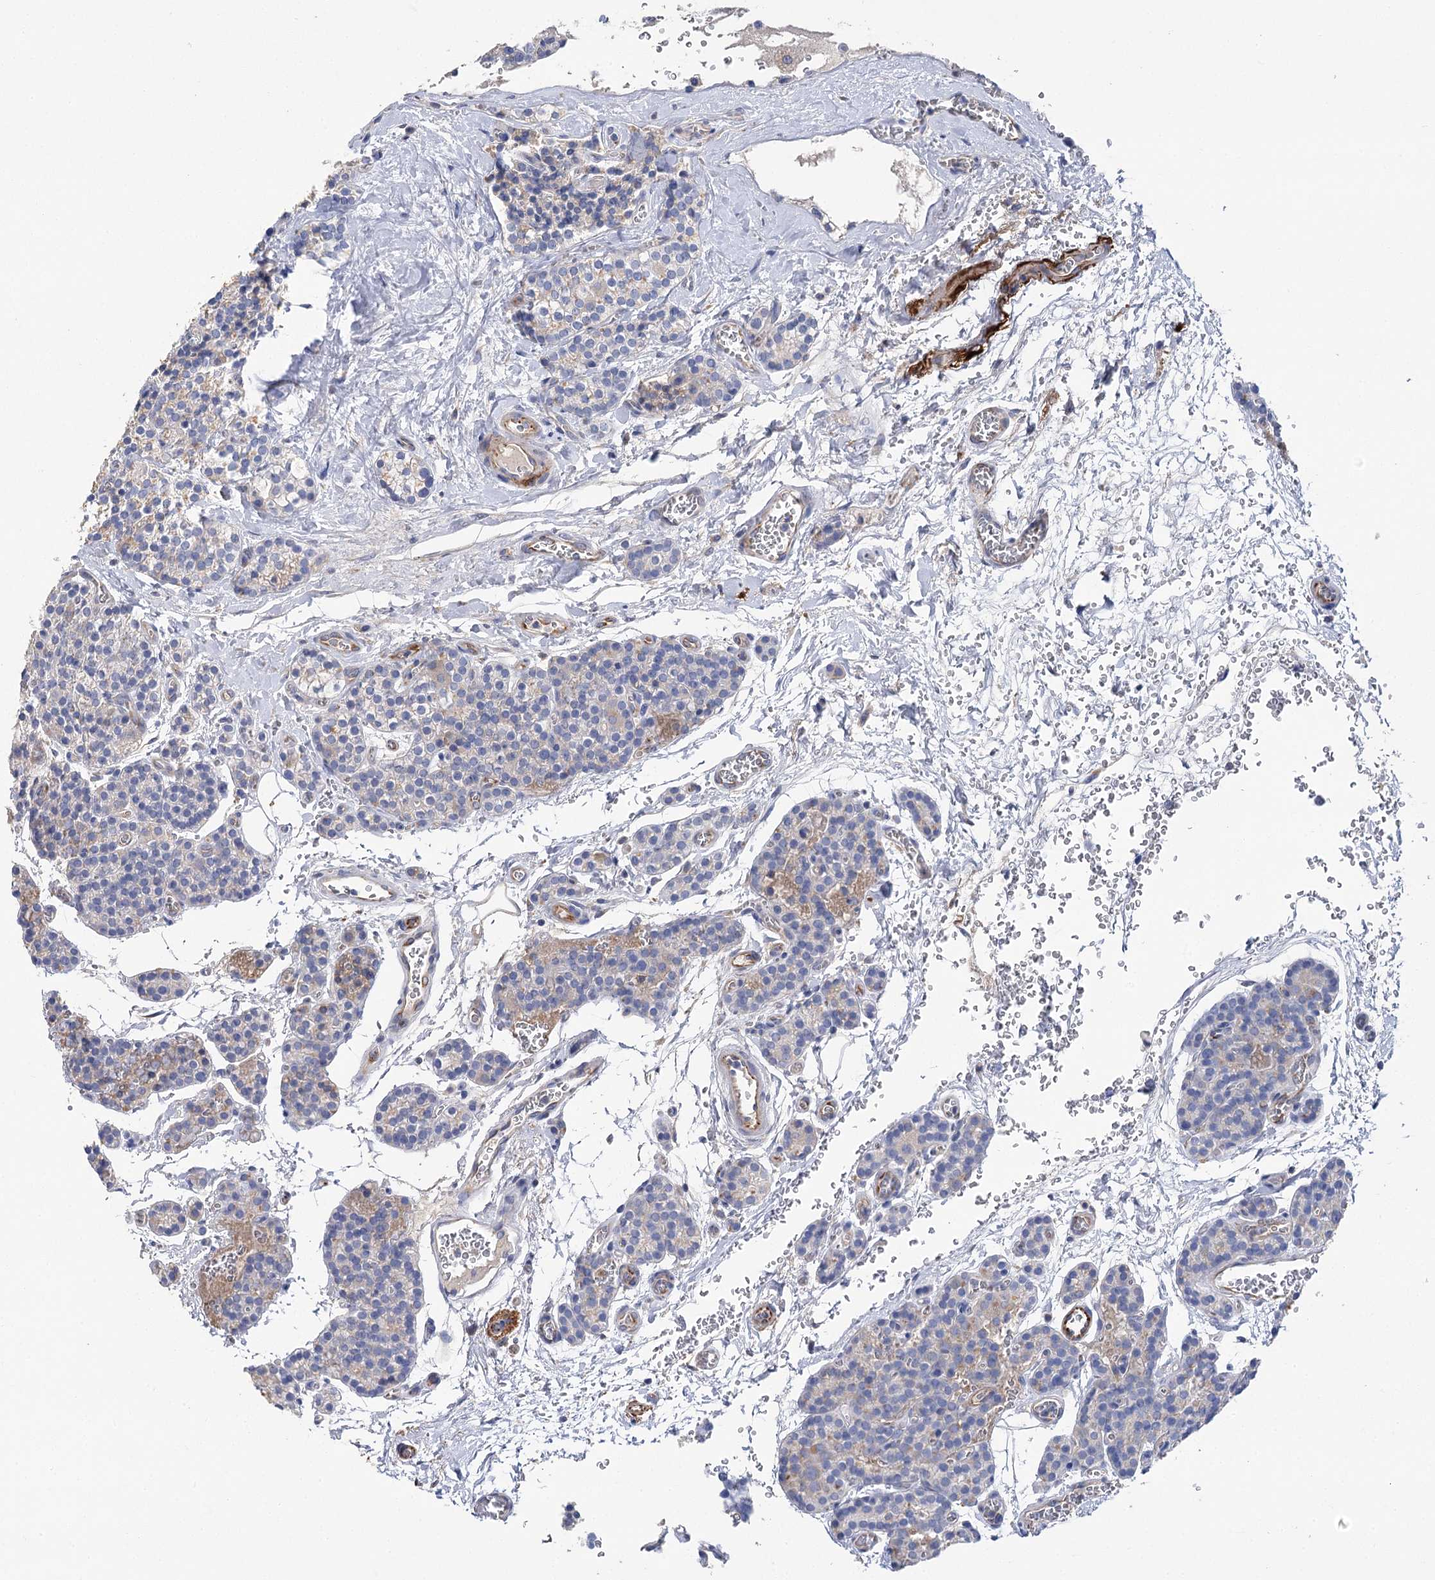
{"staining": {"intensity": "negative", "quantity": "none", "location": "none"}, "tissue": "parathyroid gland", "cell_type": "Glandular cells", "image_type": "normal", "snomed": [{"axis": "morphology", "description": "Normal tissue, NOS"}, {"axis": "topography", "description": "Parathyroid gland"}], "caption": "Immunohistochemistry (IHC) image of normal parathyroid gland stained for a protein (brown), which reveals no expression in glandular cells. (DAB (3,3'-diaminobenzidine) IHC visualized using brightfield microscopy, high magnification).", "gene": "EPYC", "patient": {"sex": "female", "age": 64}}